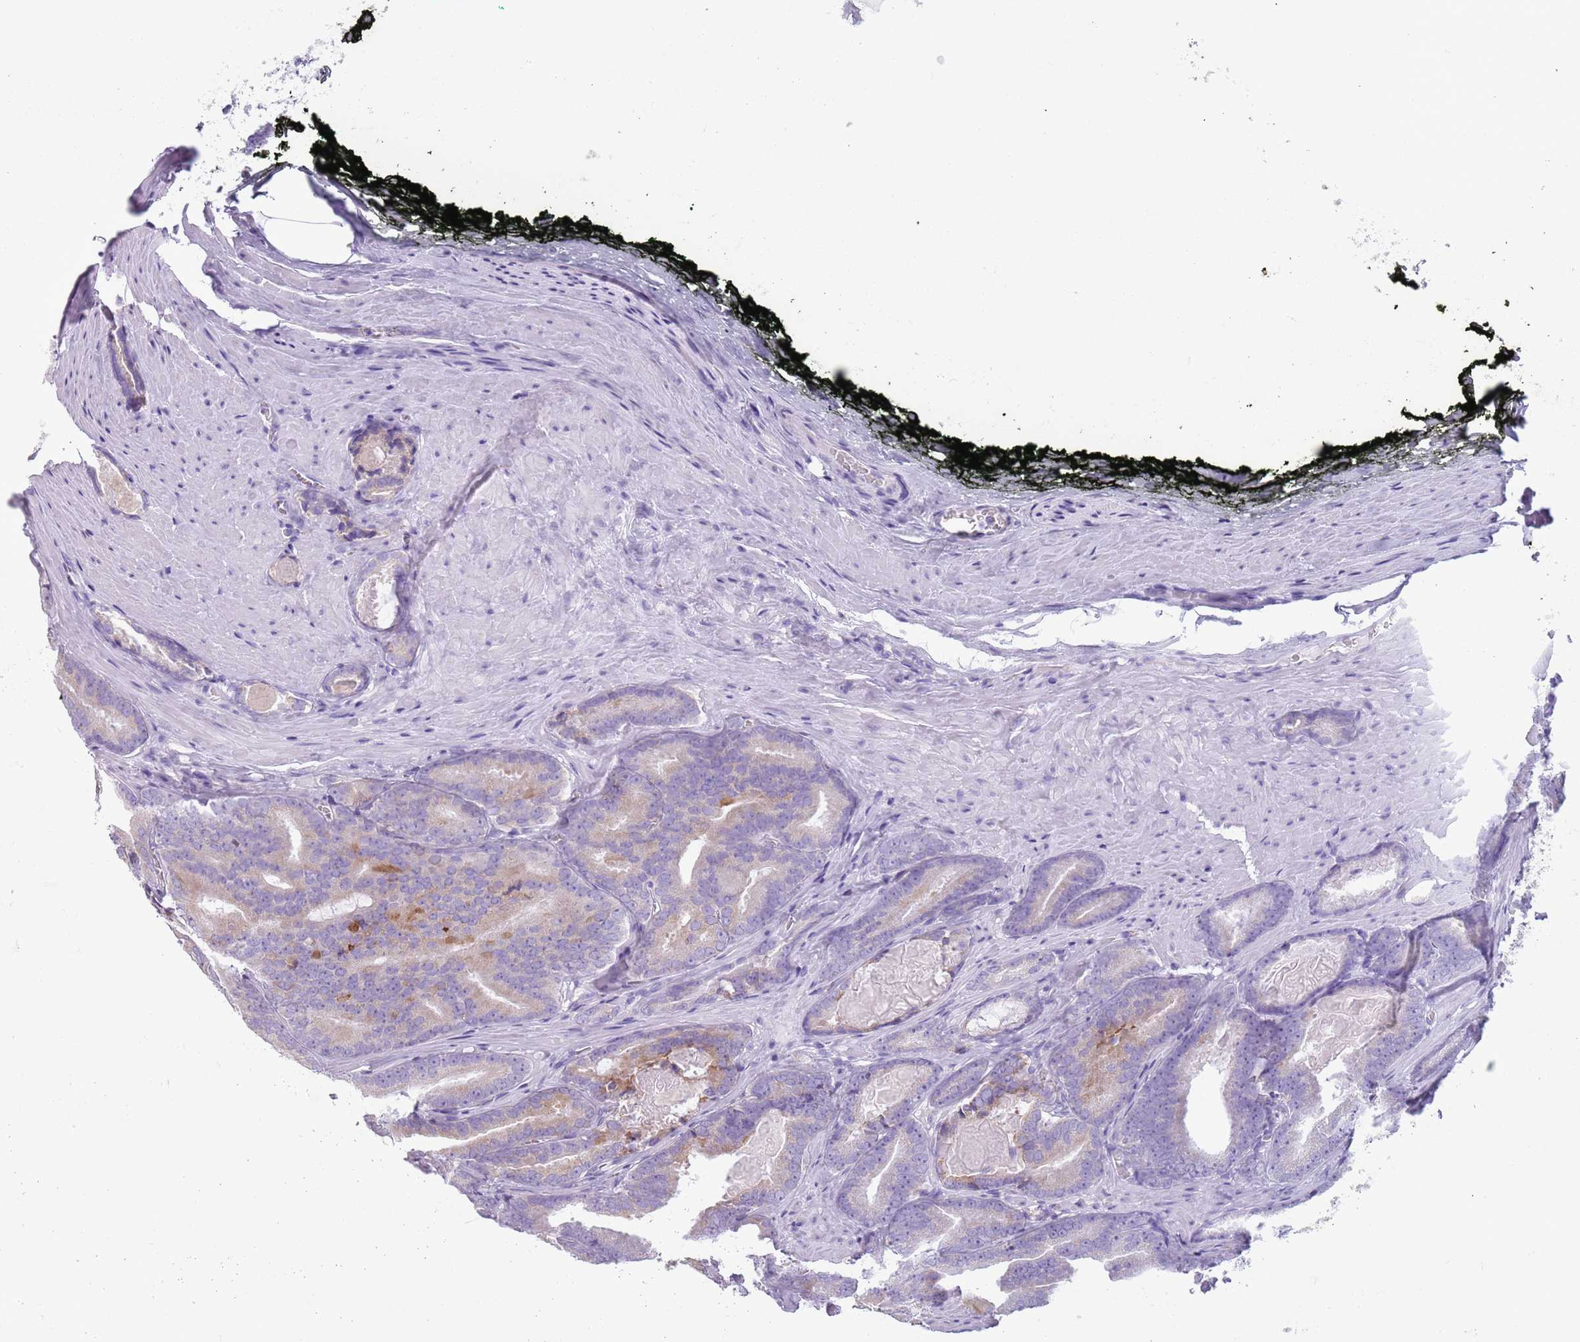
{"staining": {"intensity": "weak", "quantity": "<25%", "location": "cytoplasmic/membranous"}, "tissue": "prostate cancer", "cell_type": "Tumor cells", "image_type": "cancer", "snomed": [{"axis": "morphology", "description": "Adenocarcinoma, High grade"}, {"axis": "topography", "description": "Prostate"}], "caption": "DAB (3,3'-diaminobenzidine) immunohistochemical staining of human prostate cancer displays no significant expression in tumor cells. (DAB immunohistochemistry with hematoxylin counter stain).", "gene": "HYOU1", "patient": {"sex": "male", "age": 66}}